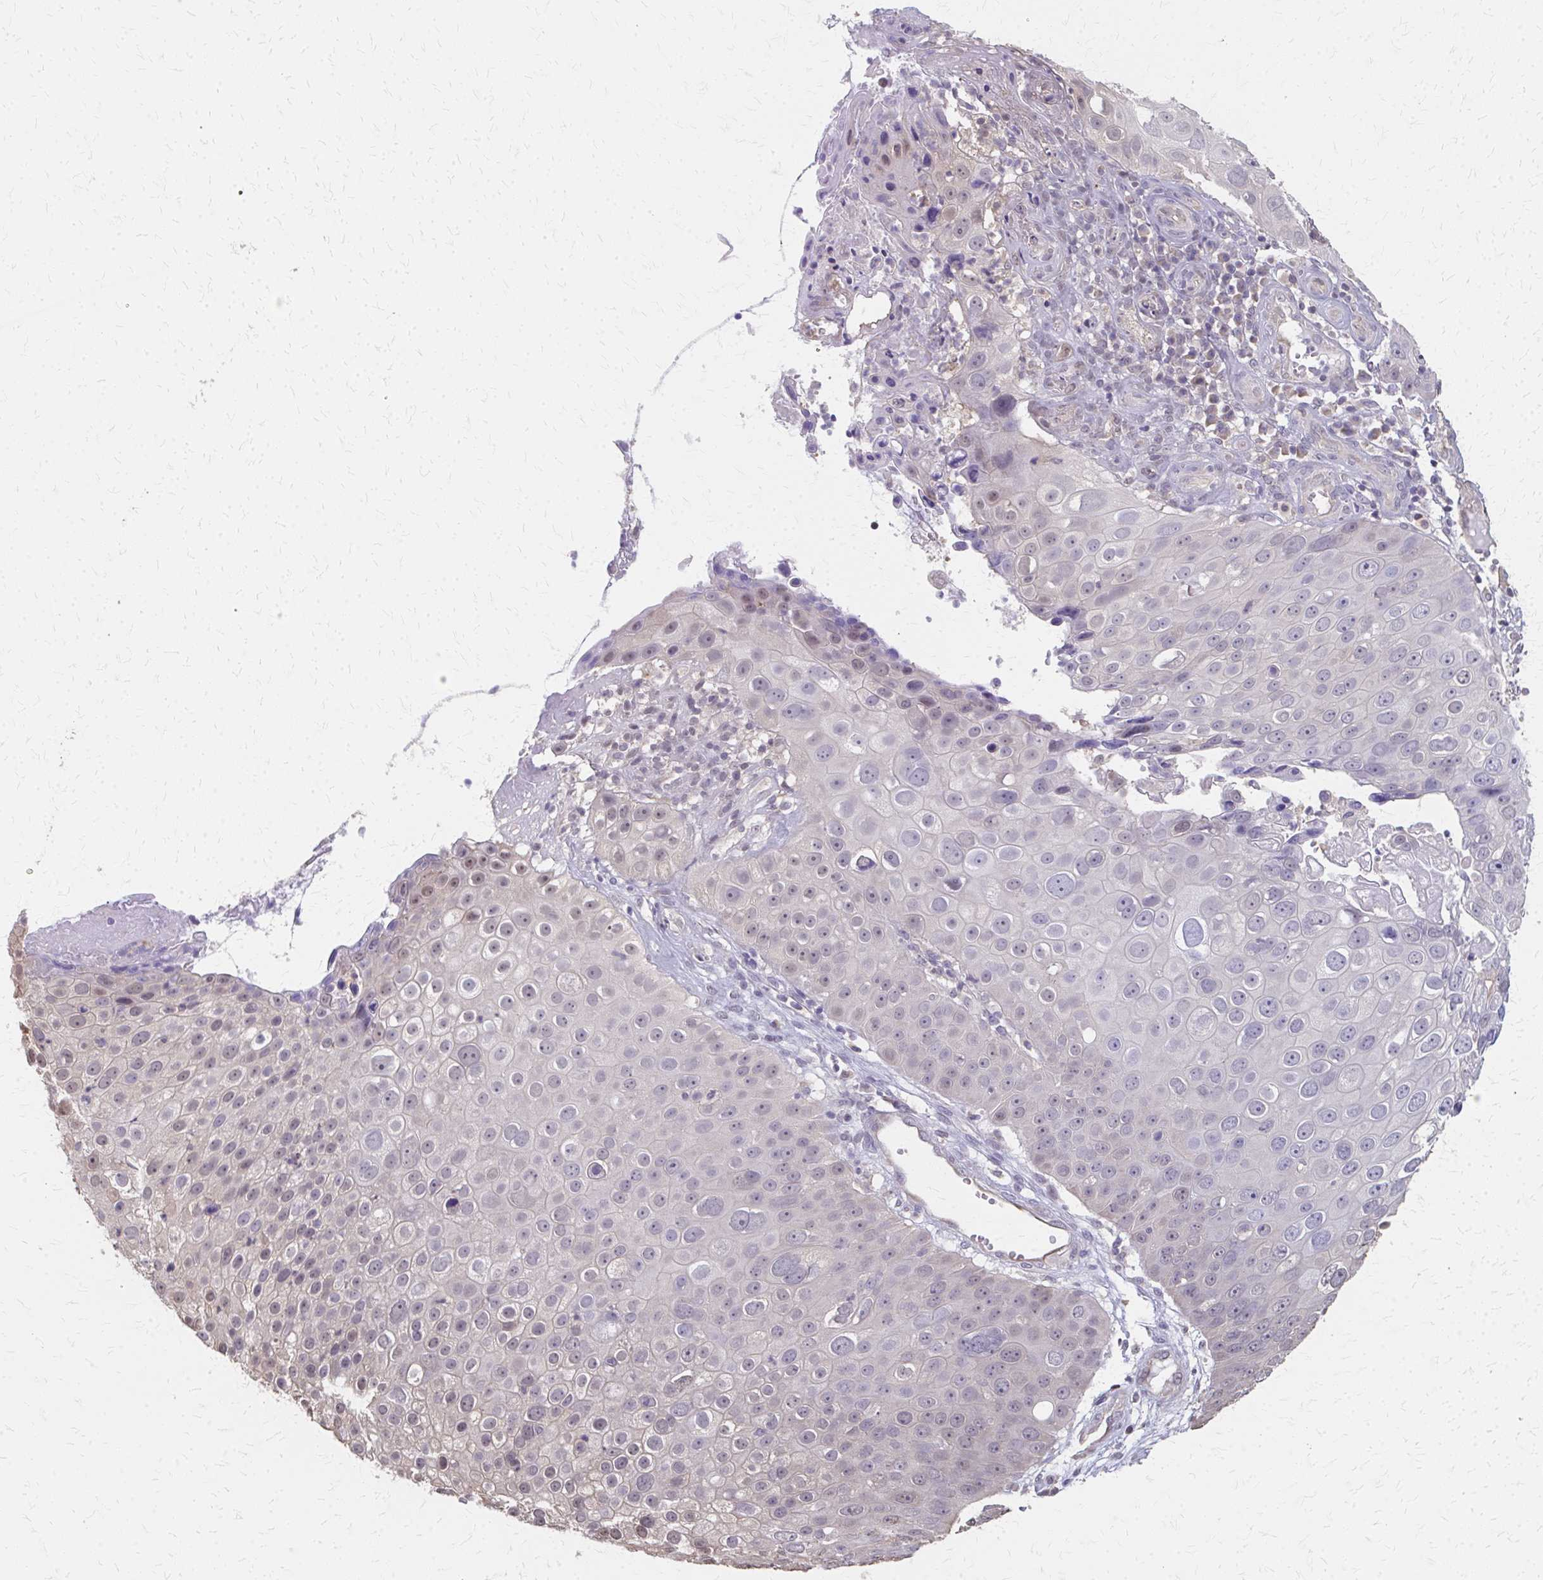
{"staining": {"intensity": "negative", "quantity": "none", "location": "none"}, "tissue": "skin cancer", "cell_type": "Tumor cells", "image_type": "cancer", "snomed": [{"axis": "morphology", "description": "Squamous cell carcinoma, NOS"}, {"axis": "topography", "description": "Skin"}], "caption": "IHC image of human skin squamous cell carcinoma stained for a protein (brown), which displays no positivity in tumor cells. (DAB immunohistochemistry (IHC) visualized using brightfield microscopy, high magnification).", "gene": "RABGAP1L", "patient": {"sex": "male", "age": 71}}